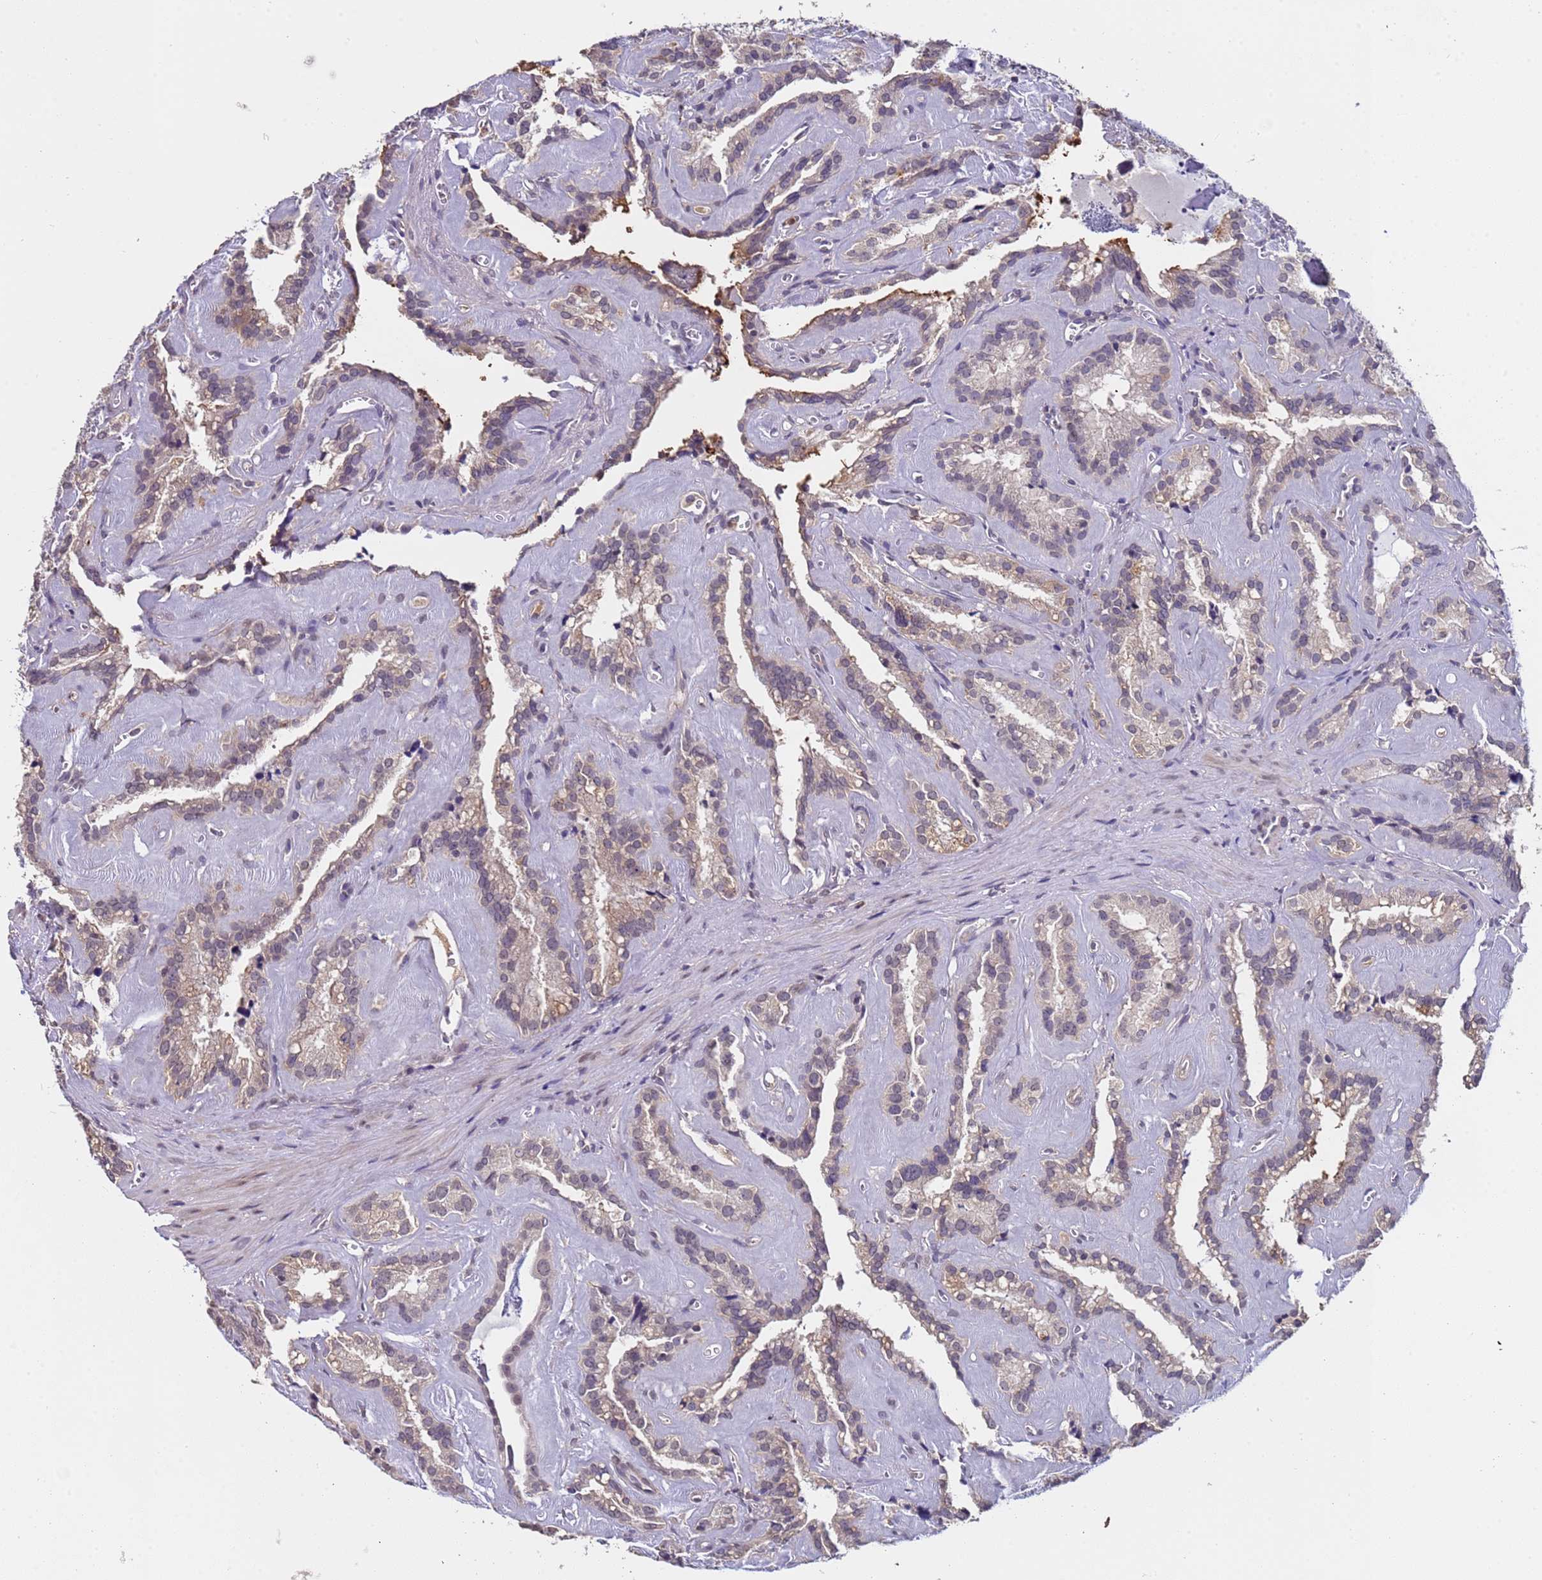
{"staining": {"intensity": "weak", "quantity": "<25%", "location": "cytoplasmic/membranous"}, "tissue": "seminal vesicle", "cell_type": "Glandular cells", "image_type": "normal", "snomed": [{"axis": "morphology", "description": "Normal tissue, NOS"}, {"axis": "topography", "description": "Prostate"}, {"axis": "topography", "description": "Seminal veicle"}], "caption": "This is a histopathology image of immunohistochemistry (IHC) staining of benign seminal vesicle, which shows no expression in glandular cells.", "gene": "ZNF248", "patient": {"sex": "male", "age": 59}}